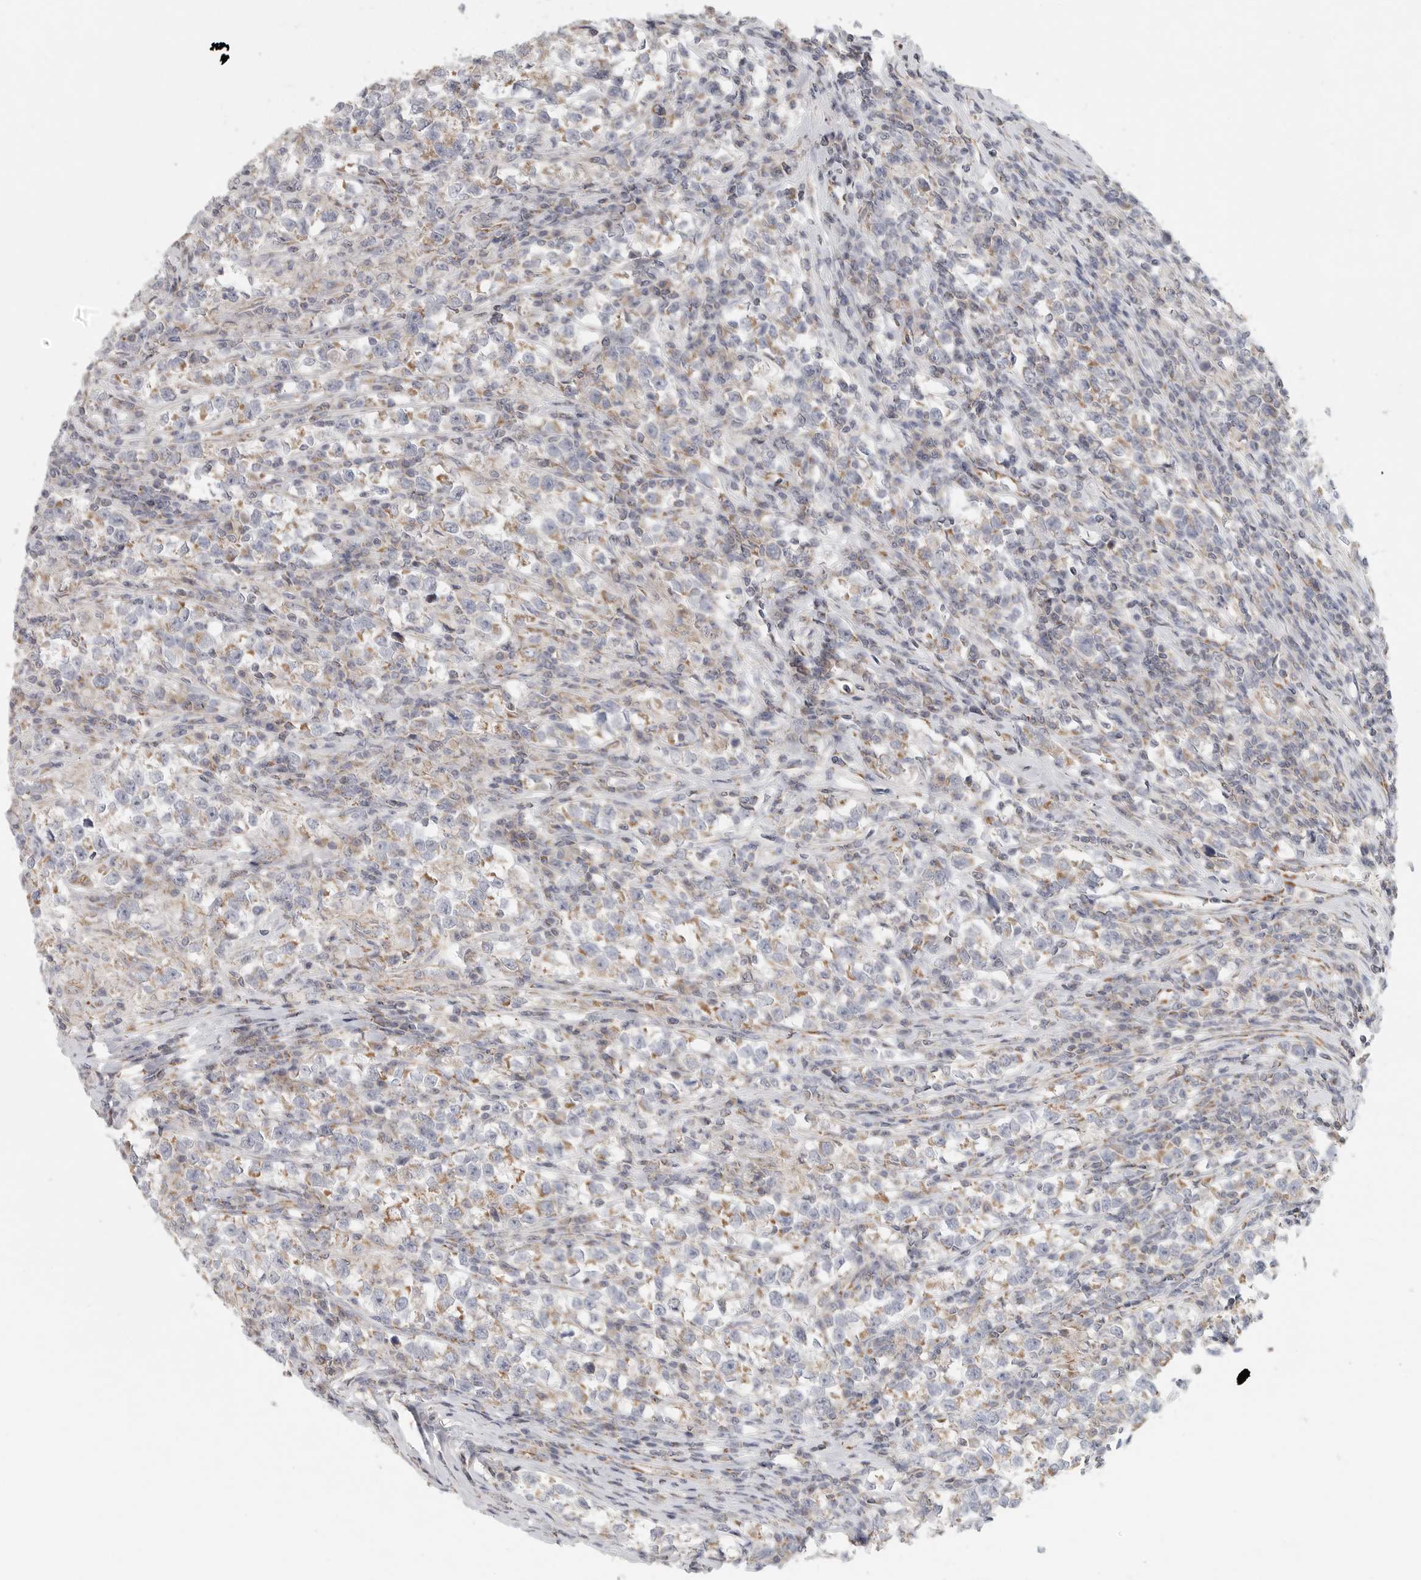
{"staining": {"intensity": "moderate", "quantity": "25%-75%", "location": "cytoplasmic/membranous"}, "tissue": "testis cancer", "cell_type": "Tumor cells", "image_type": "cancer", "snomed": [{"axis": "morphology", "description": "Normal tissue, NOS"}, {"axis": "morphology", "description": "Seminoma, NOS"}, {"axis": "topography", "description": "Testis"}], "caption": "Tumor cells display medium levels of moderate cytoplasmic/membranous staining in about 25%-75% of cells in testis cancer (seminoma).", "gene": "SLC25A26", "patient": {"sex": "male", "age": 43}}